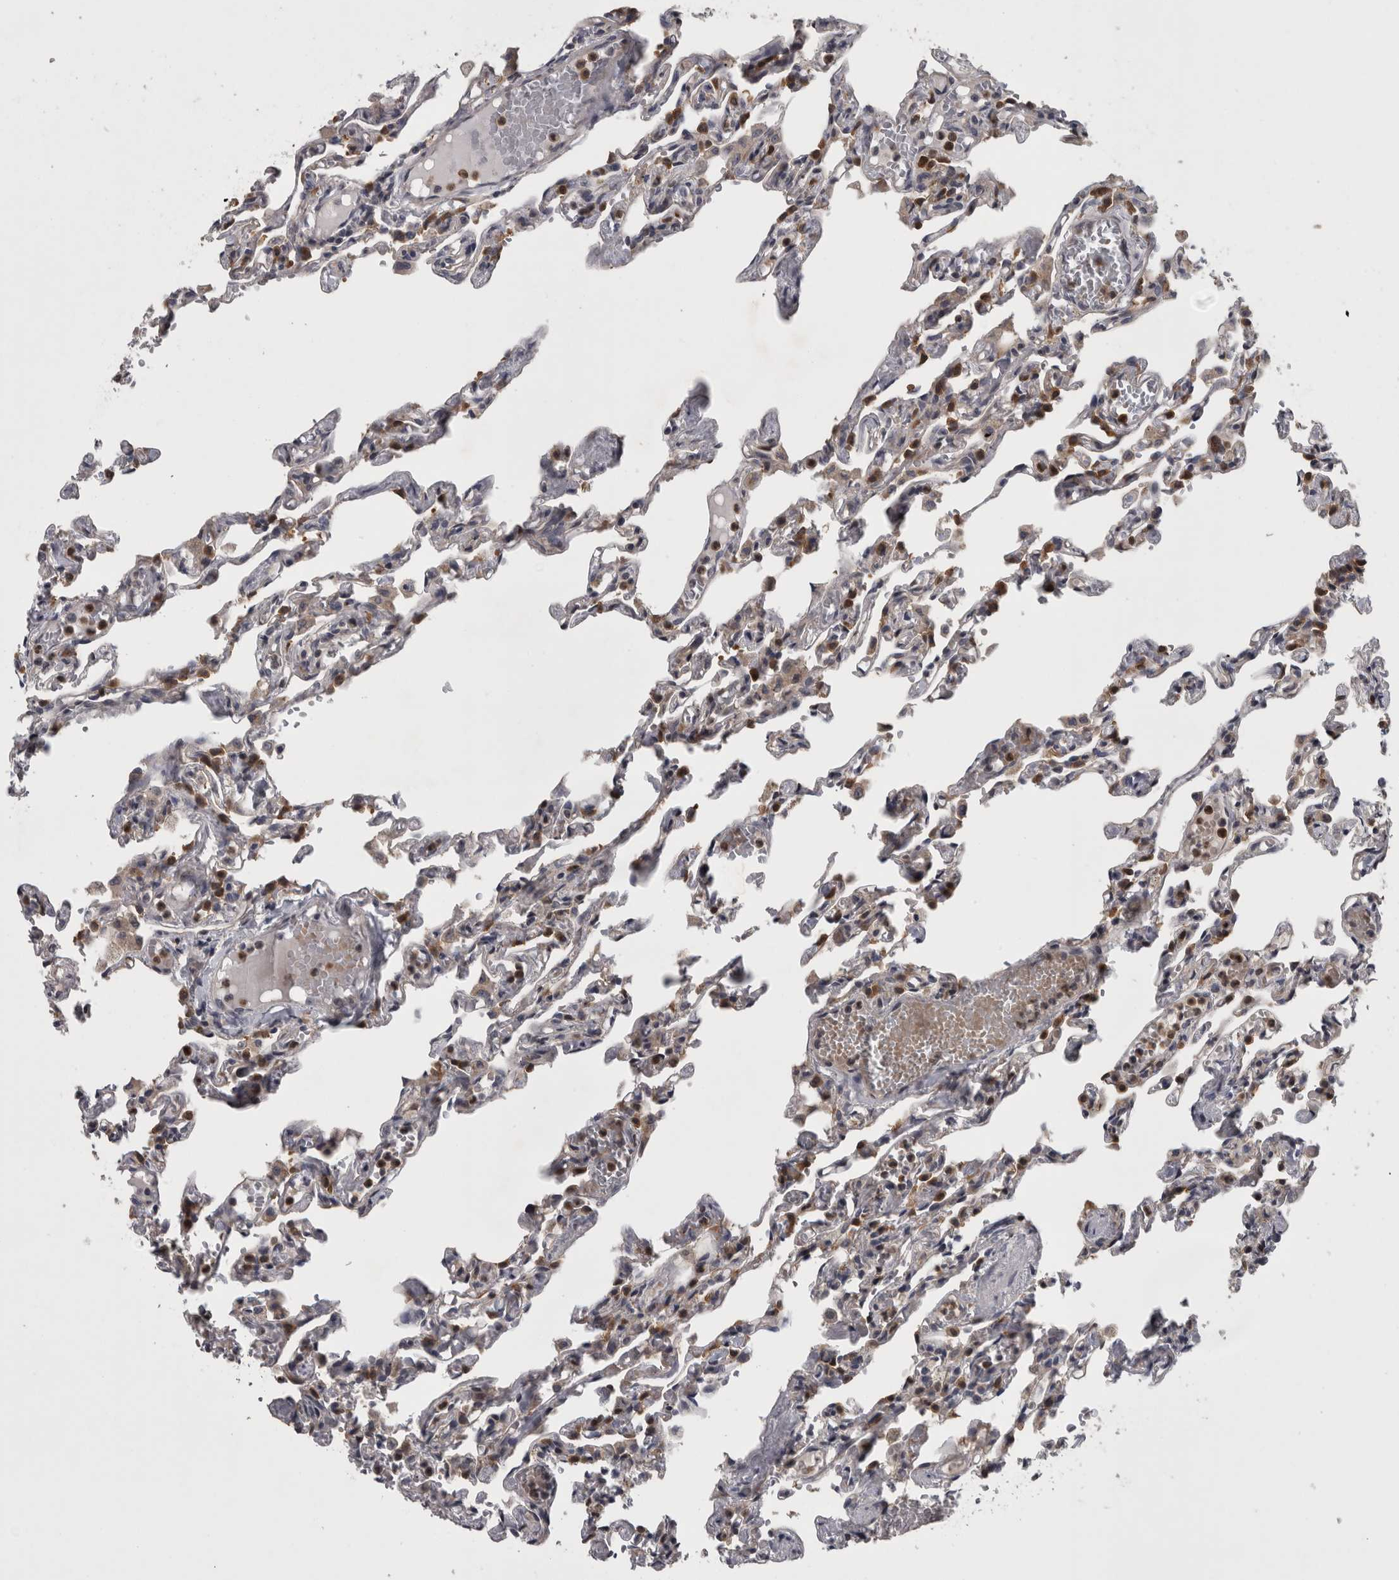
{"staining": {"intensity": "moderate", "quantity": "25%-75%", "location": "cytoplasmic/membranous"}, "tissue": "lung", "cell_type": "Alveolar cells", "image_type": "normal", "snomed": [{"axis": "morphology", "description": "Normal tissue, NOS"}, {"axis": "topography", "description": "Lung"}], "caption": "Moderate cytoplasmic/membranous expression is present in approximately 25%-75% of alveolar cells in benign lung.", "gene": "PRKCI", "patient": {"sex": "male", "age": 21}}